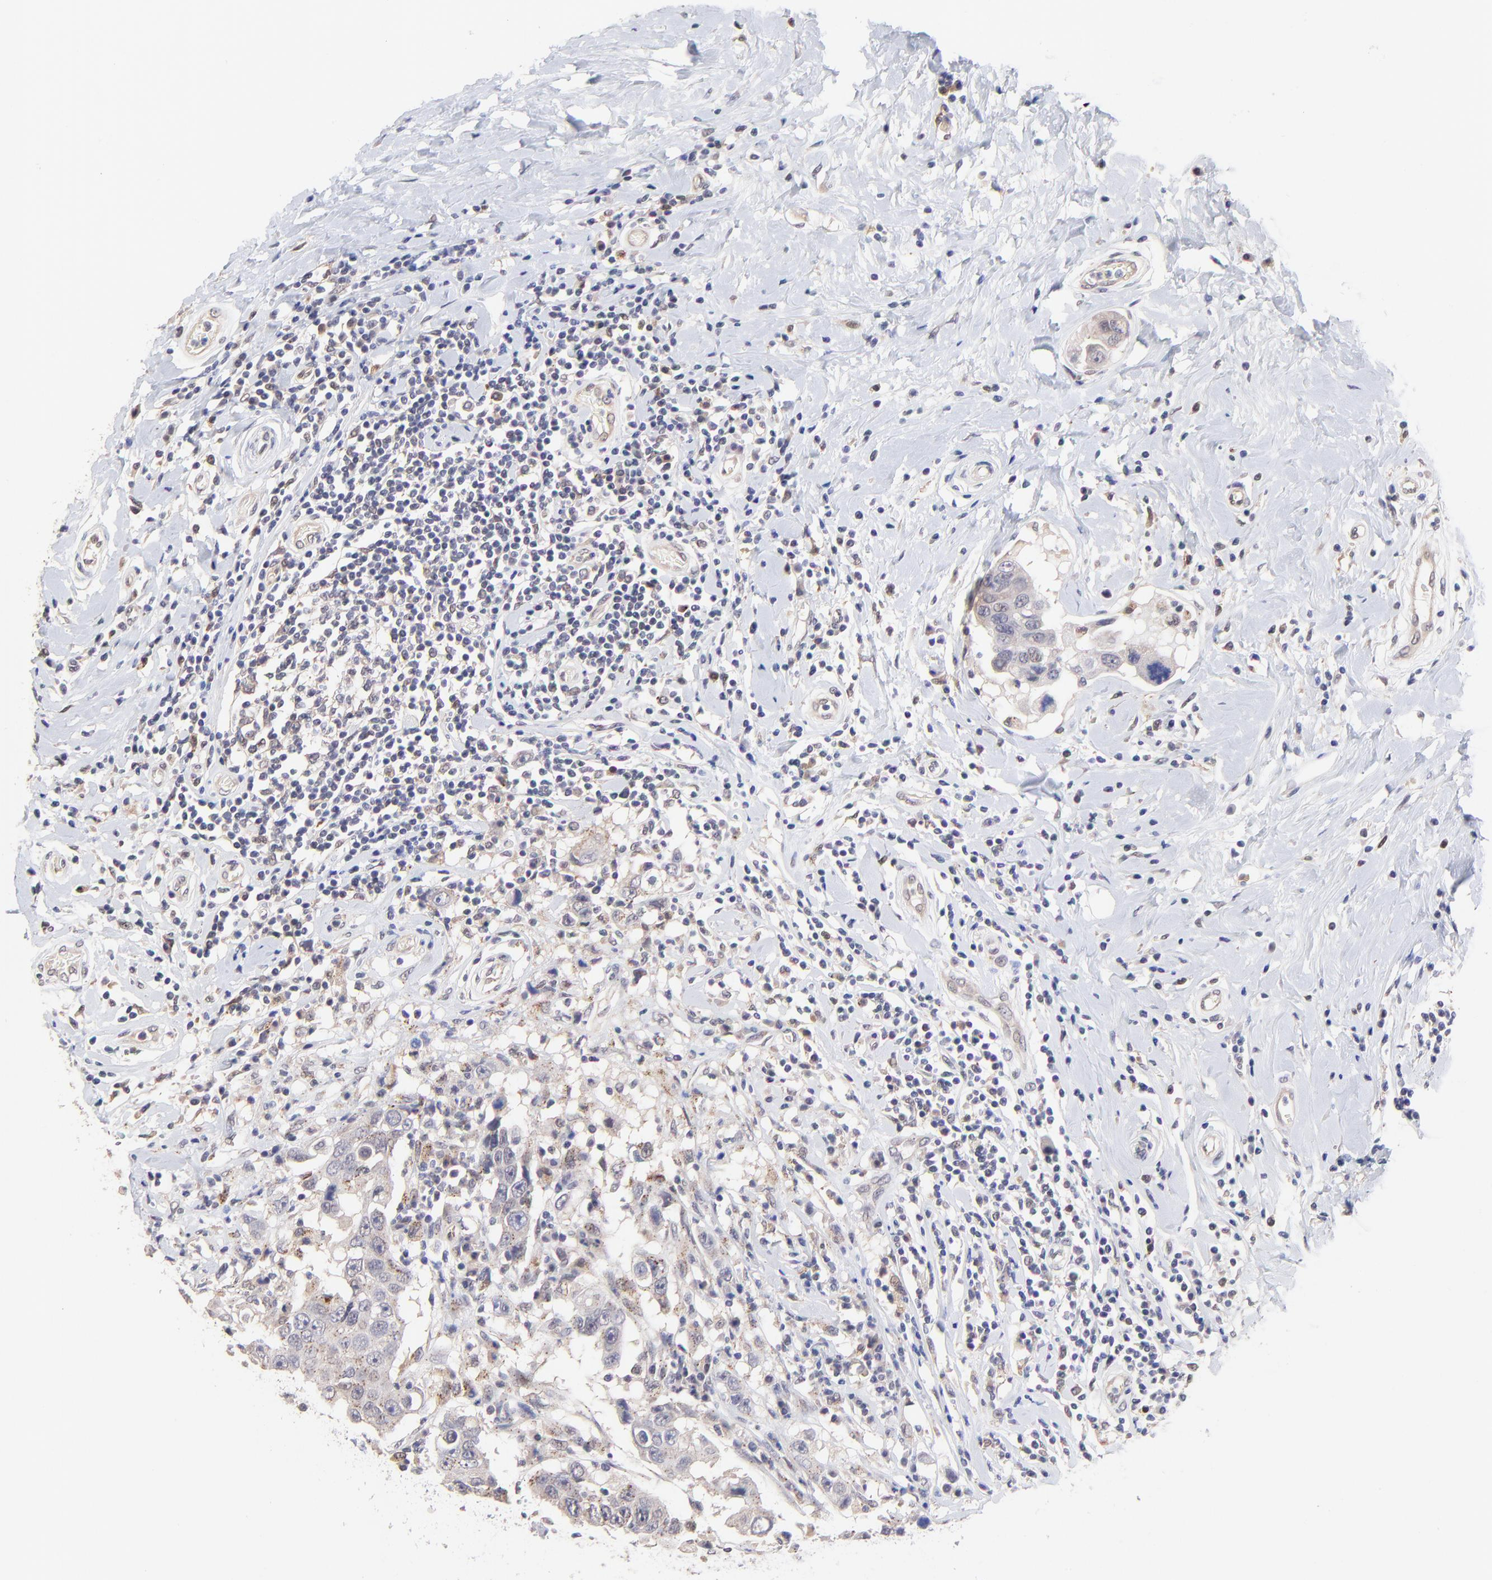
{"staining": {"intensity": "weak", "quantity": ">75%", "location": "cytoplasmic/membranous"}, "tissue": "breast cancer", "cell_type": "Tumor cells", "image_type": "cancer", "snomed": [{"axis": "morphology", "description": "Duct carcinoma"}, {"axis": "topography", "description": "Breast"}], "caption": "A photomicrograph of human breast invasive ductal carcinoma stained for a protein reveals weak cytoplasmic/membranous brown staining in tumor cells.", "gene": "ZNF747", "patient": {"sex": "female", "age": 27}}